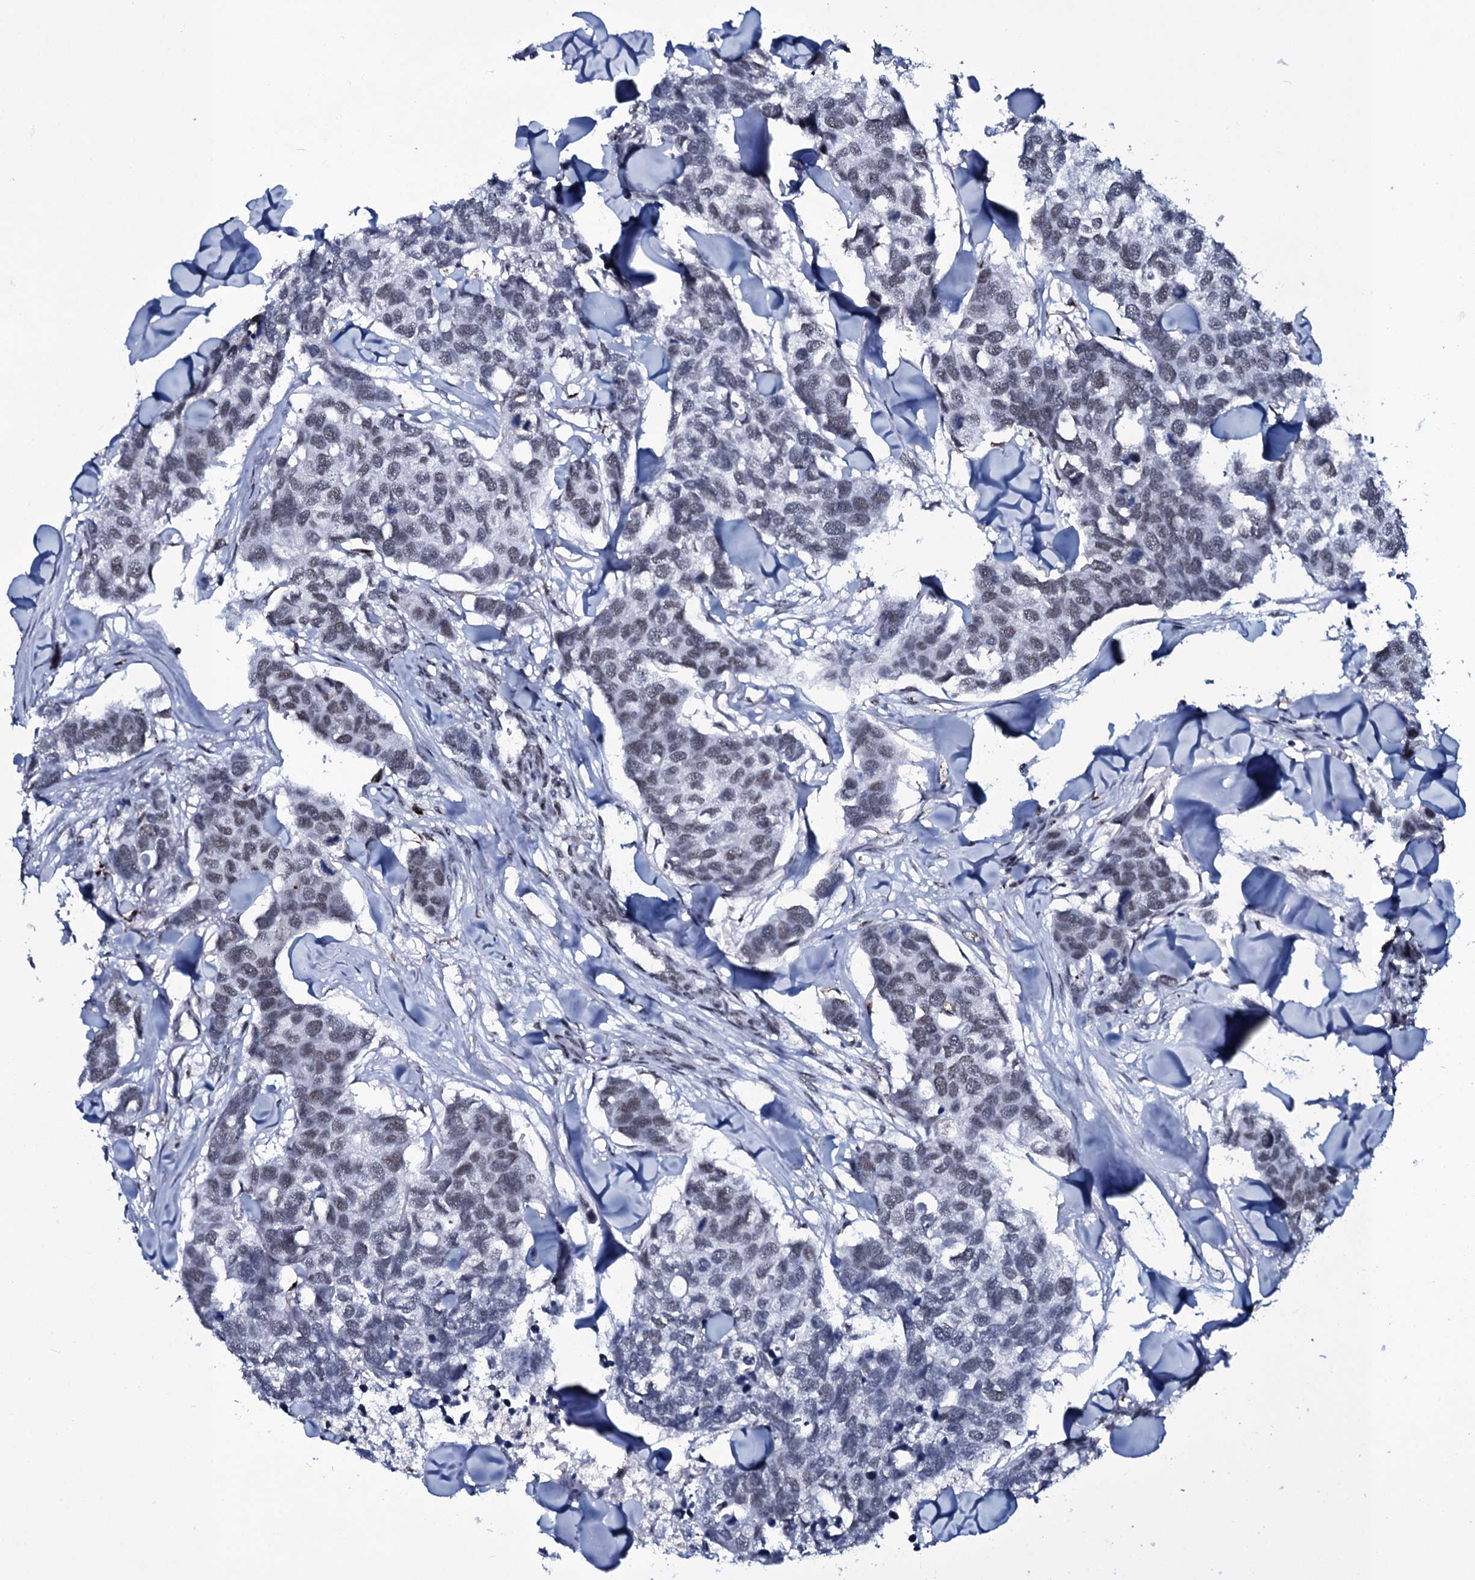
{"staining": {"intensity": "weak", "quantity": "<25%", "location": "nuclear"}, "tissue": "breast cancer", "cell_type": "Tumor cells", "image_type": "cancer", "snomed": [{"axis": "morphology", "description": "Duct carcinoma"}, {"axis": "topography", "description": "Breast"}], "caption": "Immunohistochemical staining of breast cancer displays no significant expression in tumor cells. (DAB (3,3'-diaminobenzidine) immunohistochemistry (IHC) visualized using brightfield microscopy, high magnification).", "gene": "ZMIZ2", "patient": {"sex": "female", "age": 83}}